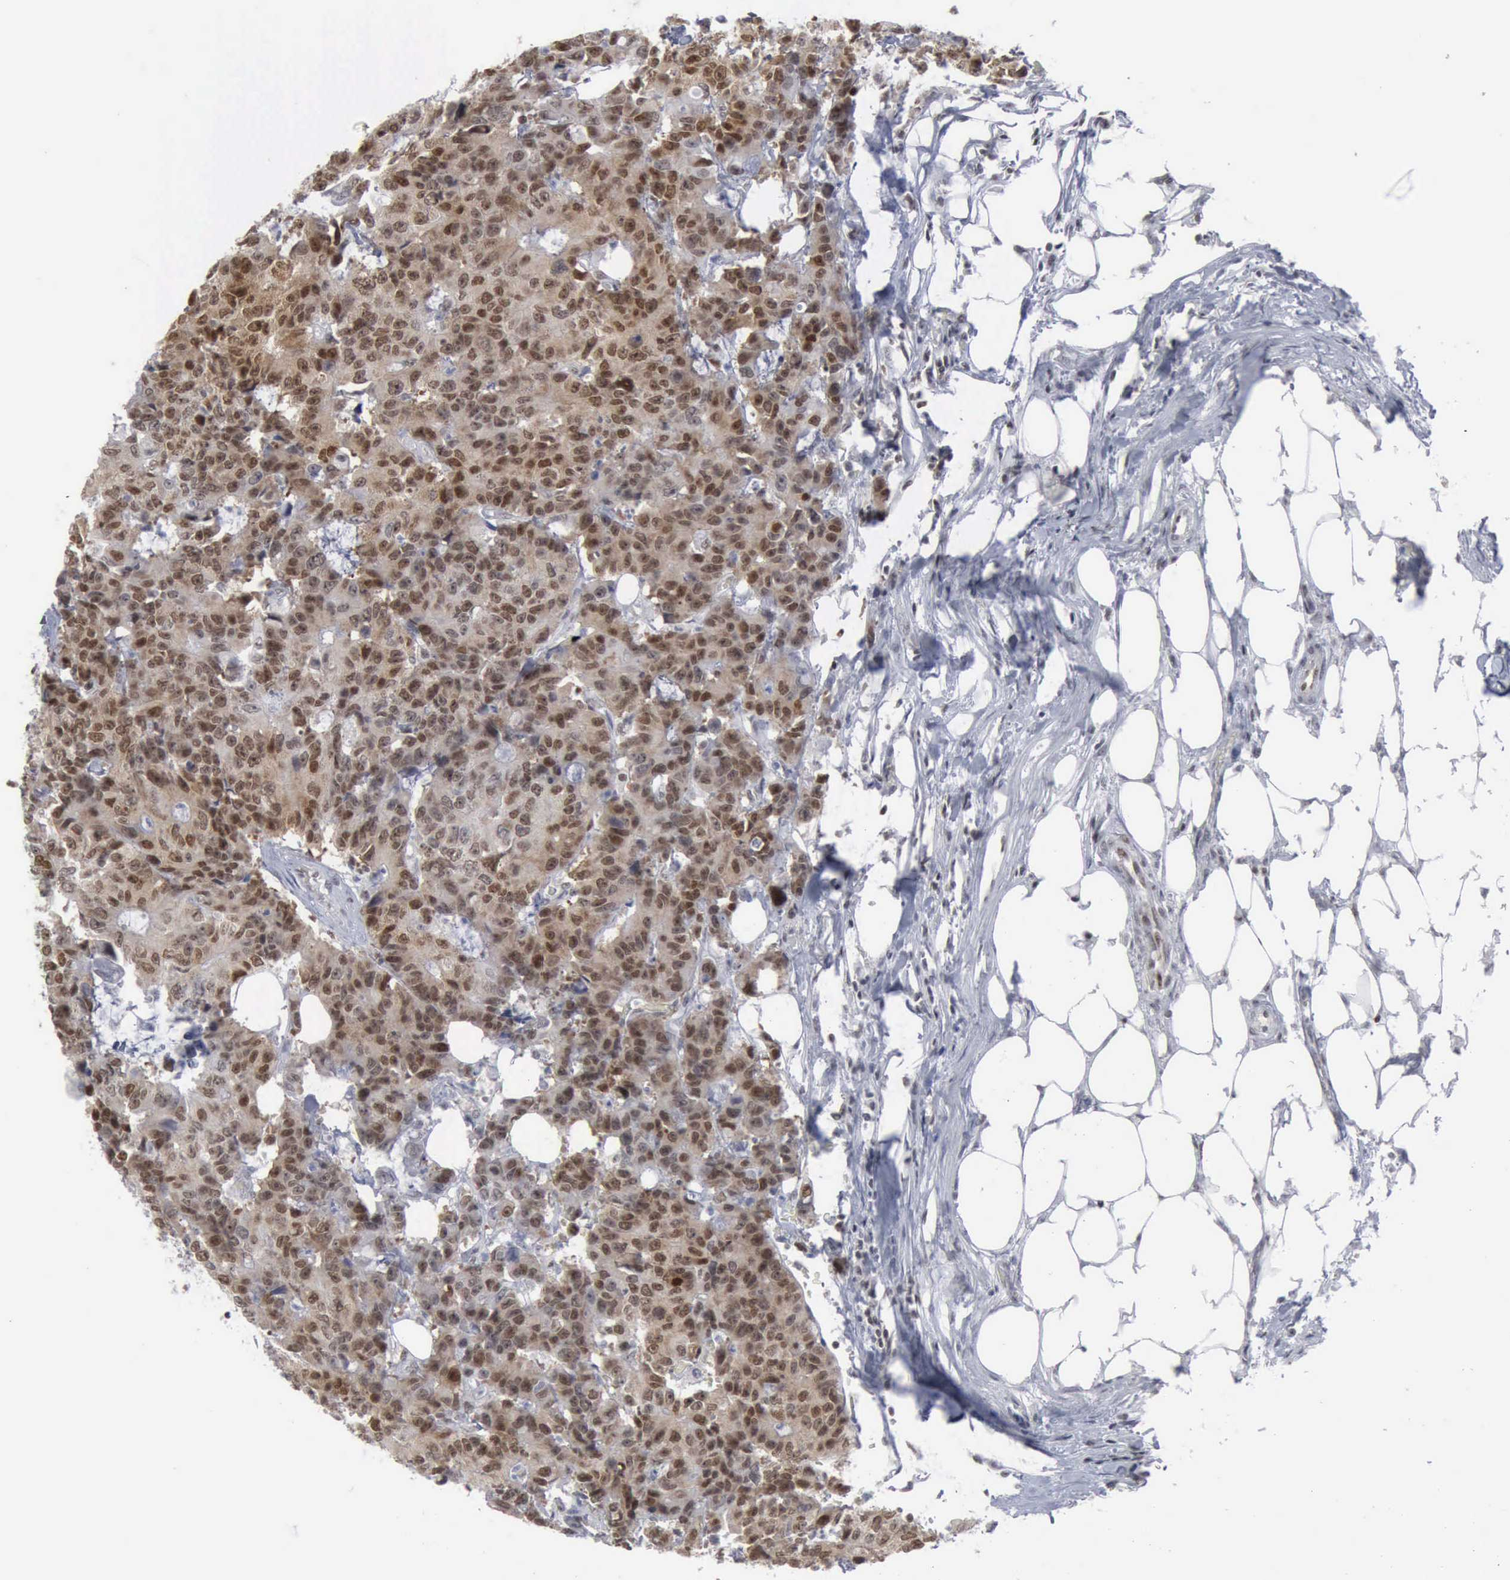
{"staining": {"intensity": "moderate", "quantity": ">75%", "location": "nuclear"}, "tissue": "colorectal cancer", "cell_type": "Tumor cells", "image_type": "cancer", "snomed": [{"axis": "morphology", "description": "Adenocarcinoma, NOS"}, {"axis": "topography", "description": "Colon"}], "caption": "A photomicrograph showing moderate nuclear expression in about >75% of tumor cells in colorectal cancer, as visualized by brown immunohistochemical staining.", "gene": "XPA", "patient": {"sex": "female", "age": 86}}